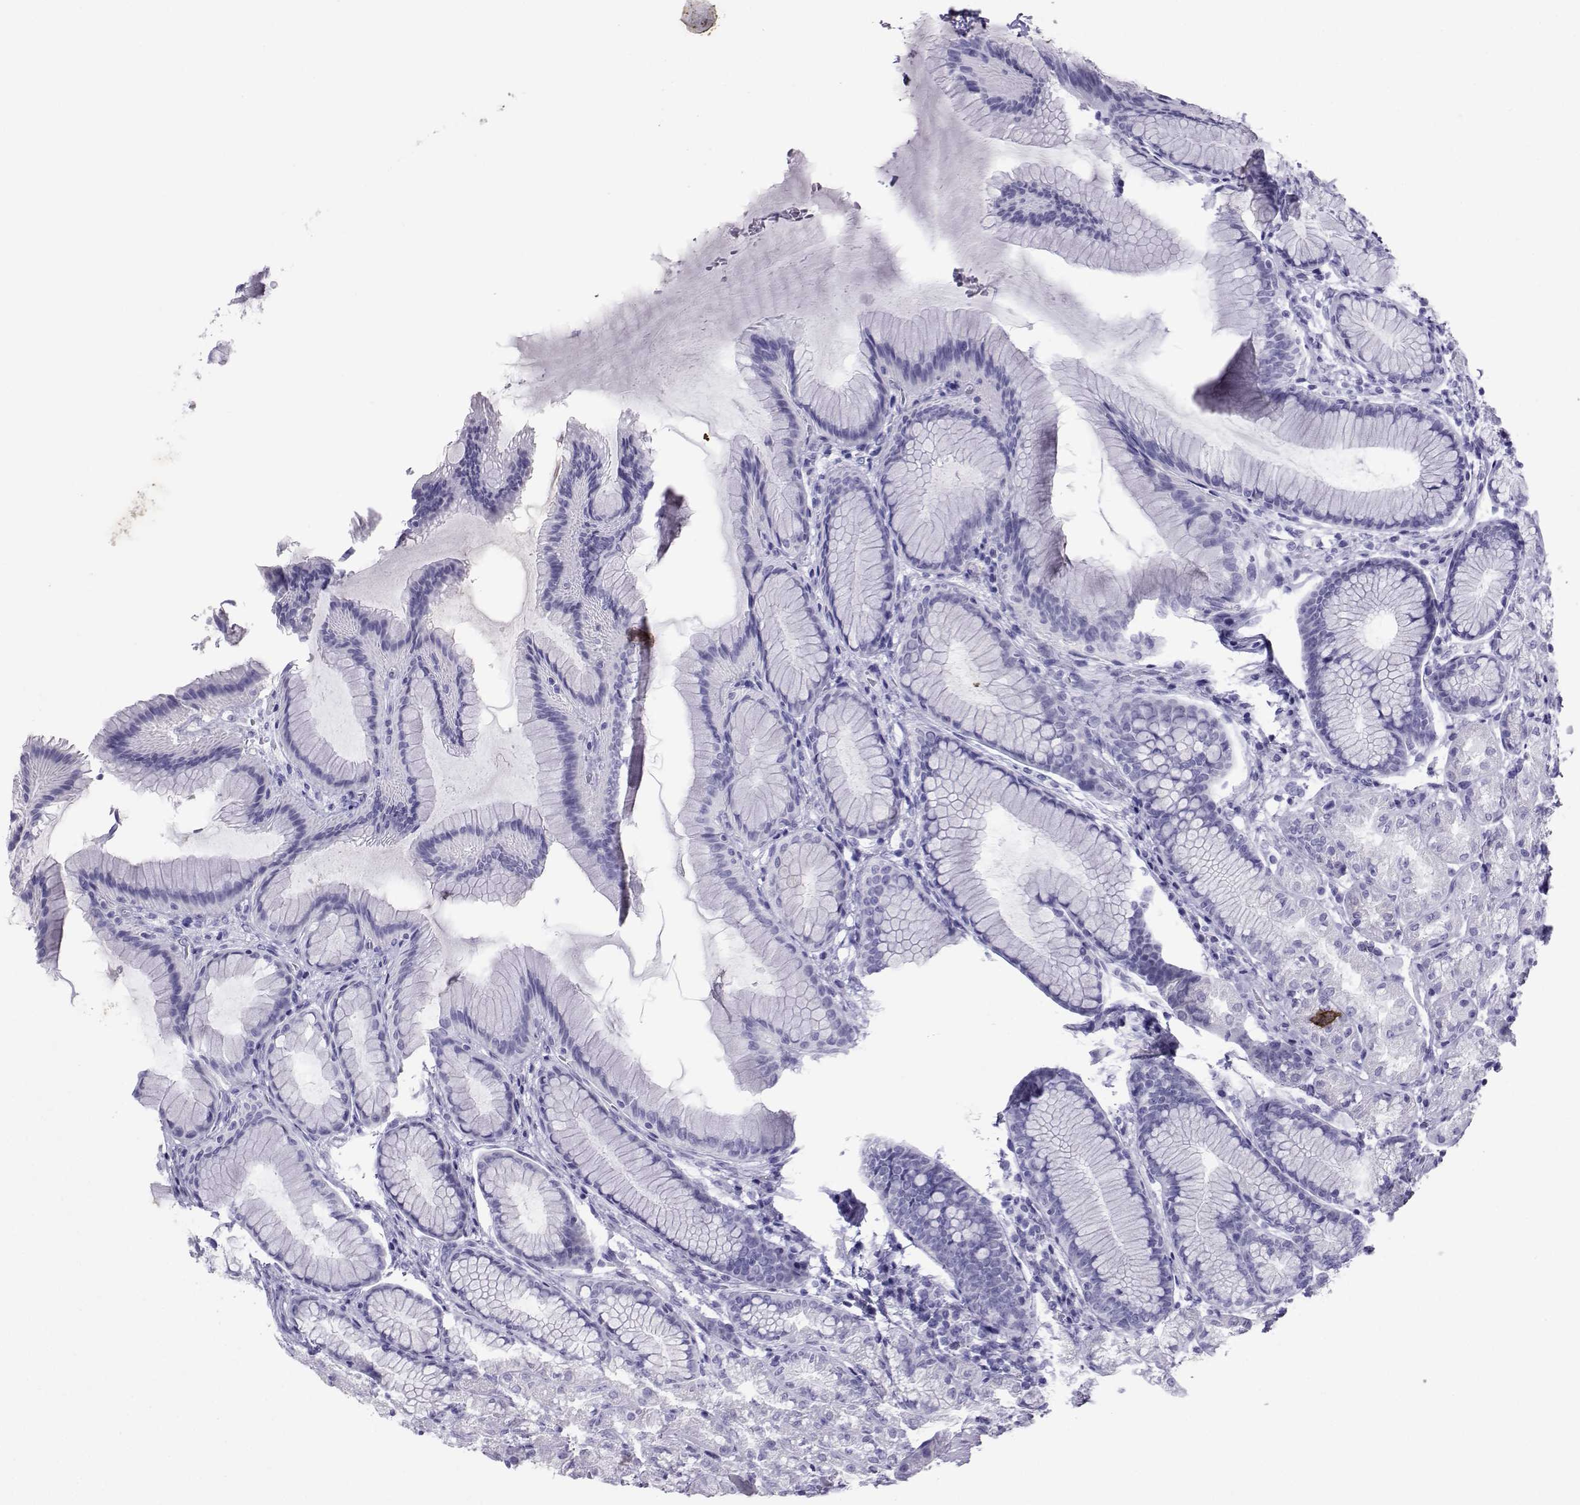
{"staining": {"intensity": "negative", "quantity": "none", "location": "none"}, "tissue": "stomach", "cell_type": "Glandular cells", "image_type": "normal", "snomed": [{"axis": "morphology", "description": "Normal tissue, NOS"}, {"axis": "morphology", "description": "Adenocarcinoma, NOS"}, {"axis": "topography", "description": "Stomach"}], "caption": "Immunohistochemical staining of normal human stomach demonstrates no significant staining in glandular cells.", "gene": "LORICRIN", "patient": {"sex": "female", "age": 79}}